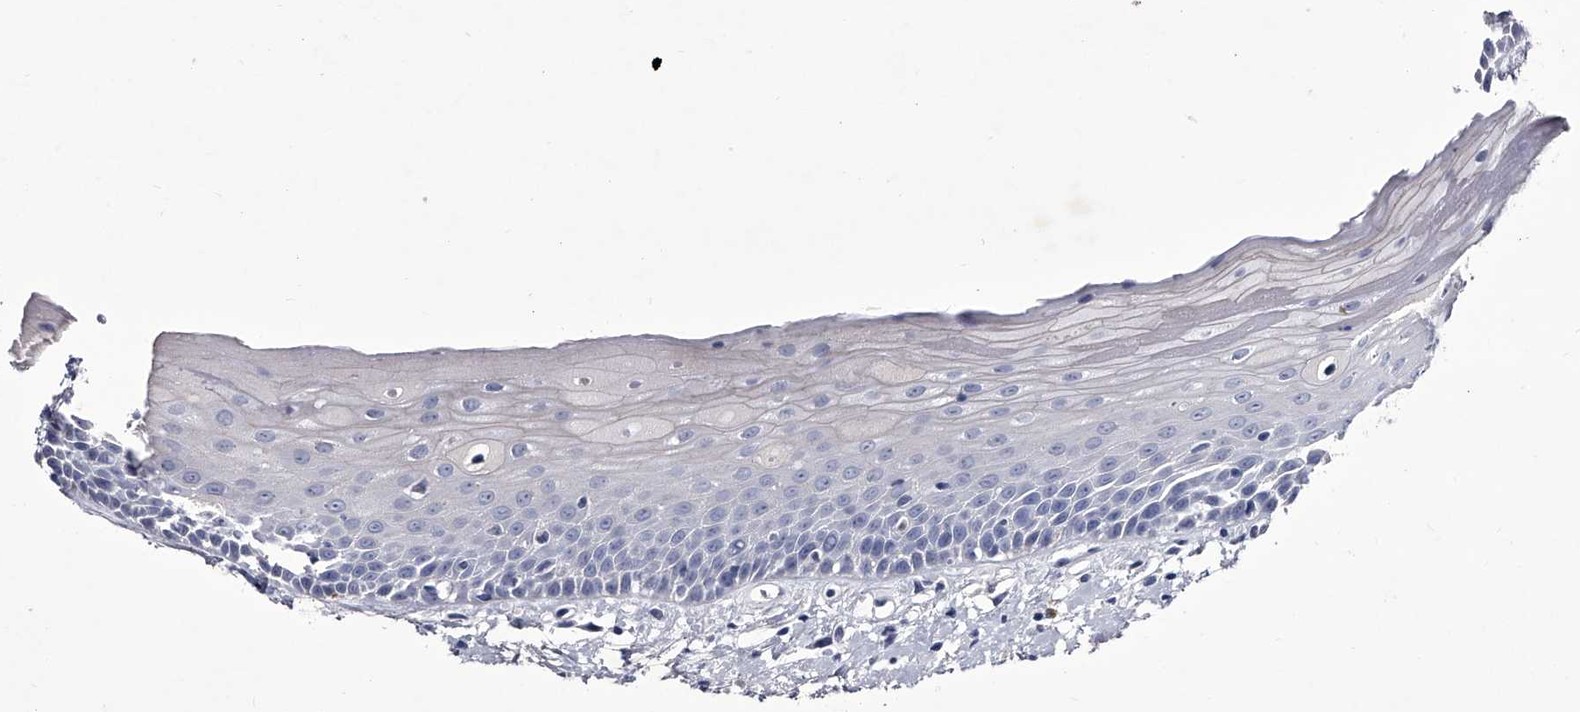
{"staining": {"intensity": "negative", "quantity": "none", "location": "none"}, "tissue": "oral mucosa", "cell_type": "Squamous epithelial cells", "image_type": "normal", "snomed": [{"axis": "morphology", "description": "Normal tissue, NOS"}, {"axis": "topography", "description": "Oral tissue"}], "caption": "Squamous epithelial cells are negative for protein expression in unremarkable human oral mucosa. (Brightfield microscopy of DAB (3,3'-diaminobenzidine) IHC at high magnification).", "gene": "CRISP2", "patient": {"sex": "female", "age": 76}}